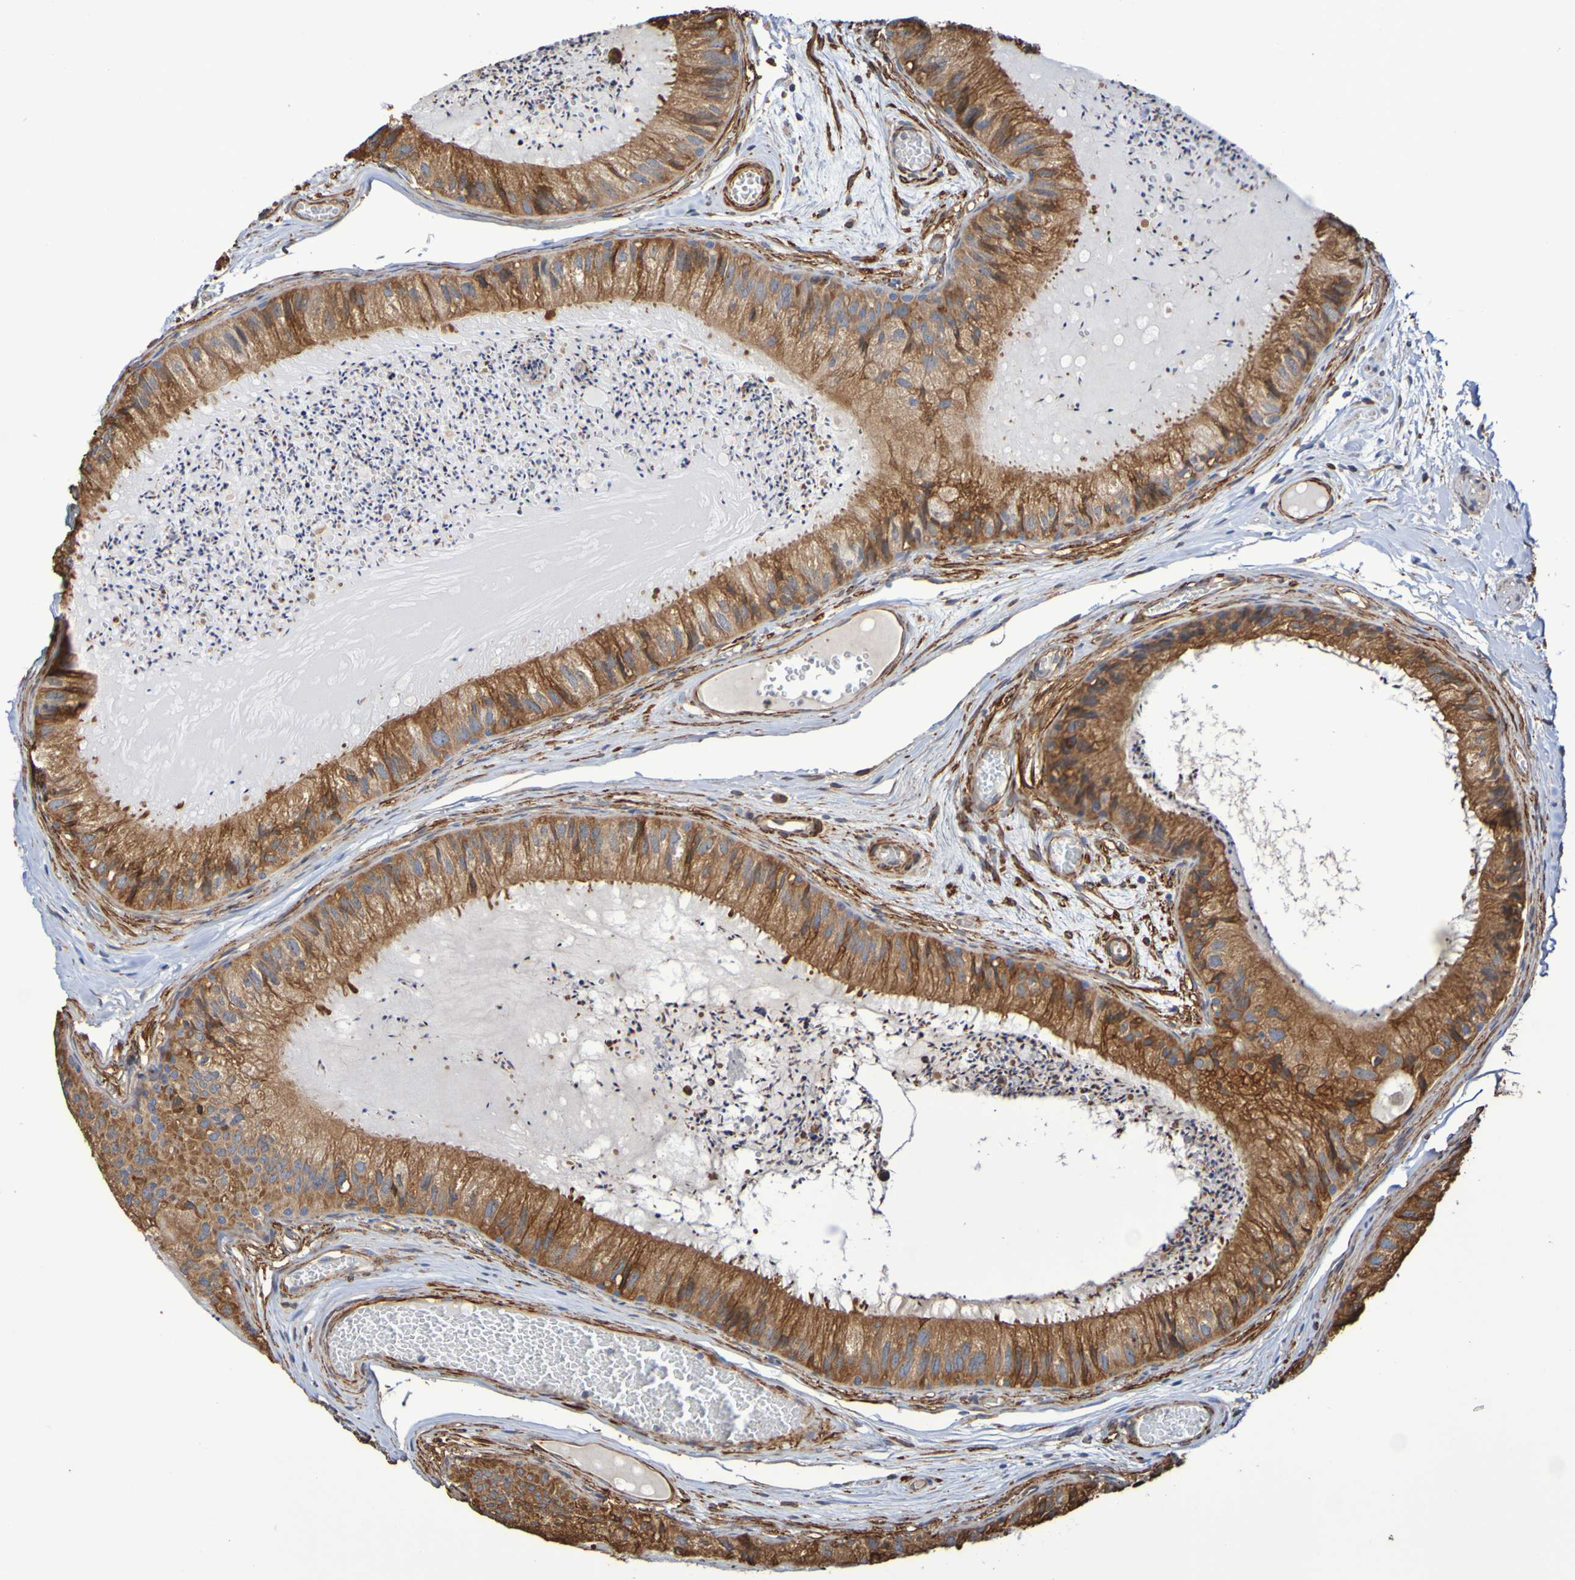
{"staining": {"intensity": "strong", "quantity": ">75%", "location": "cytoplasmic/membranous"}, "tissue": "epididymis", "cell_type": "Glandular cells", "image_type": "normal", "snomed": [{"axis": "morphology", "description": "Normal tissue, NOS"}, {"axis": "topography", "description": "Epididymis"}], "caption": "Strong cytoplasmic/membranous protein staining is seen in approximately >75% of glandular cells in epididymis. The protein is shown in brown color, while the nuclei are stained blue.", "gene": "RAB11A", "patient": {"sex": "male", "age": 31}}